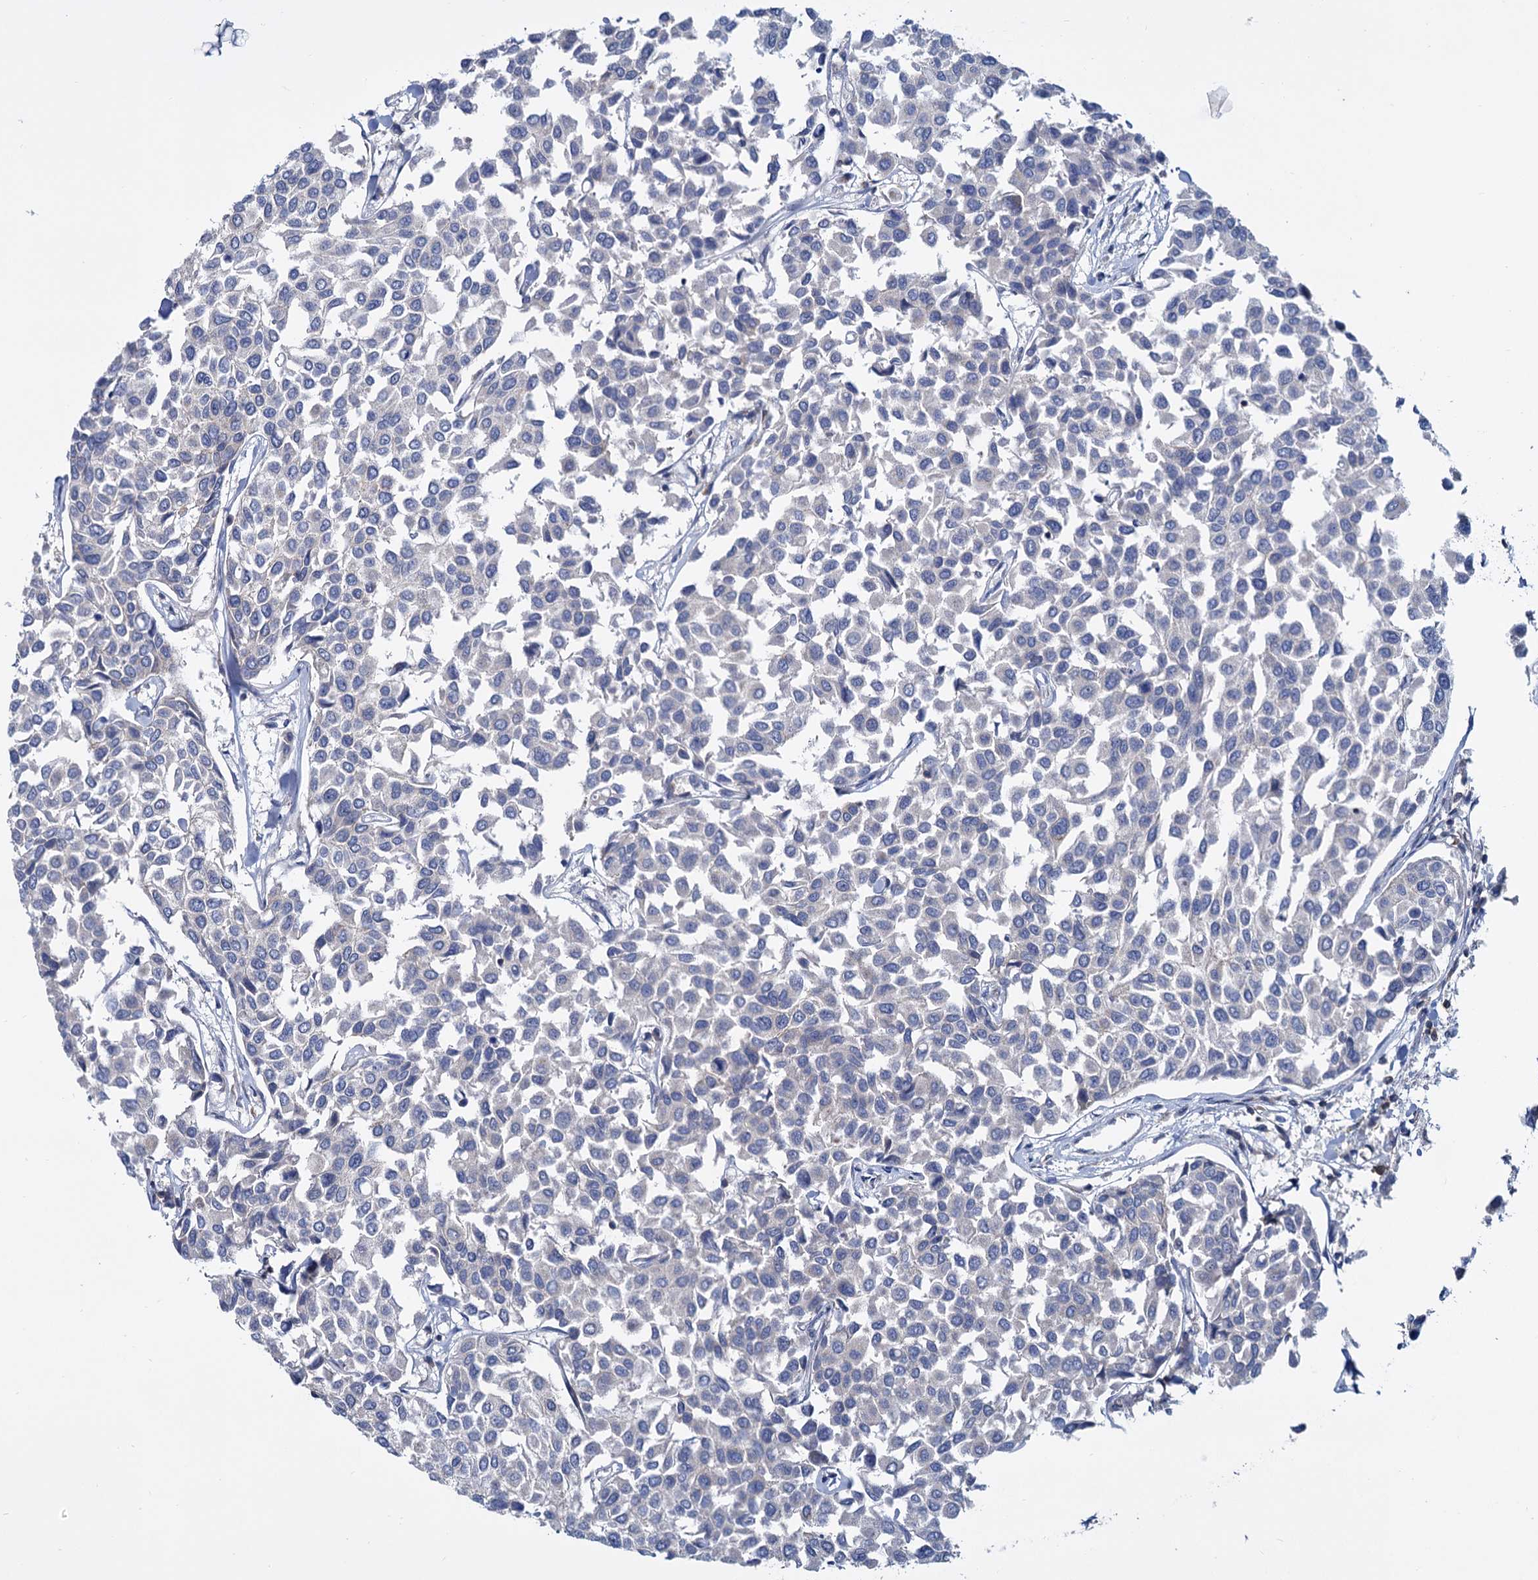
{"staining": {"intensity": "negative", "quantity": "none", "location": "none"}, "tissue": "breast cancer", "cell_type": "Tumor cells", "image_type": "cancer", "snomed": [{"axis": "morphology", "description": "Duct carcinoma"}, {"axis": "topography", "description": "Breast"}], "caption": "A micrograph of breast invasive ductal carcinoma stained for a protein shows no brown staining in tumor cells.", "gene": "LRCH4", "patient": {"sex": "female", "age": 55}}